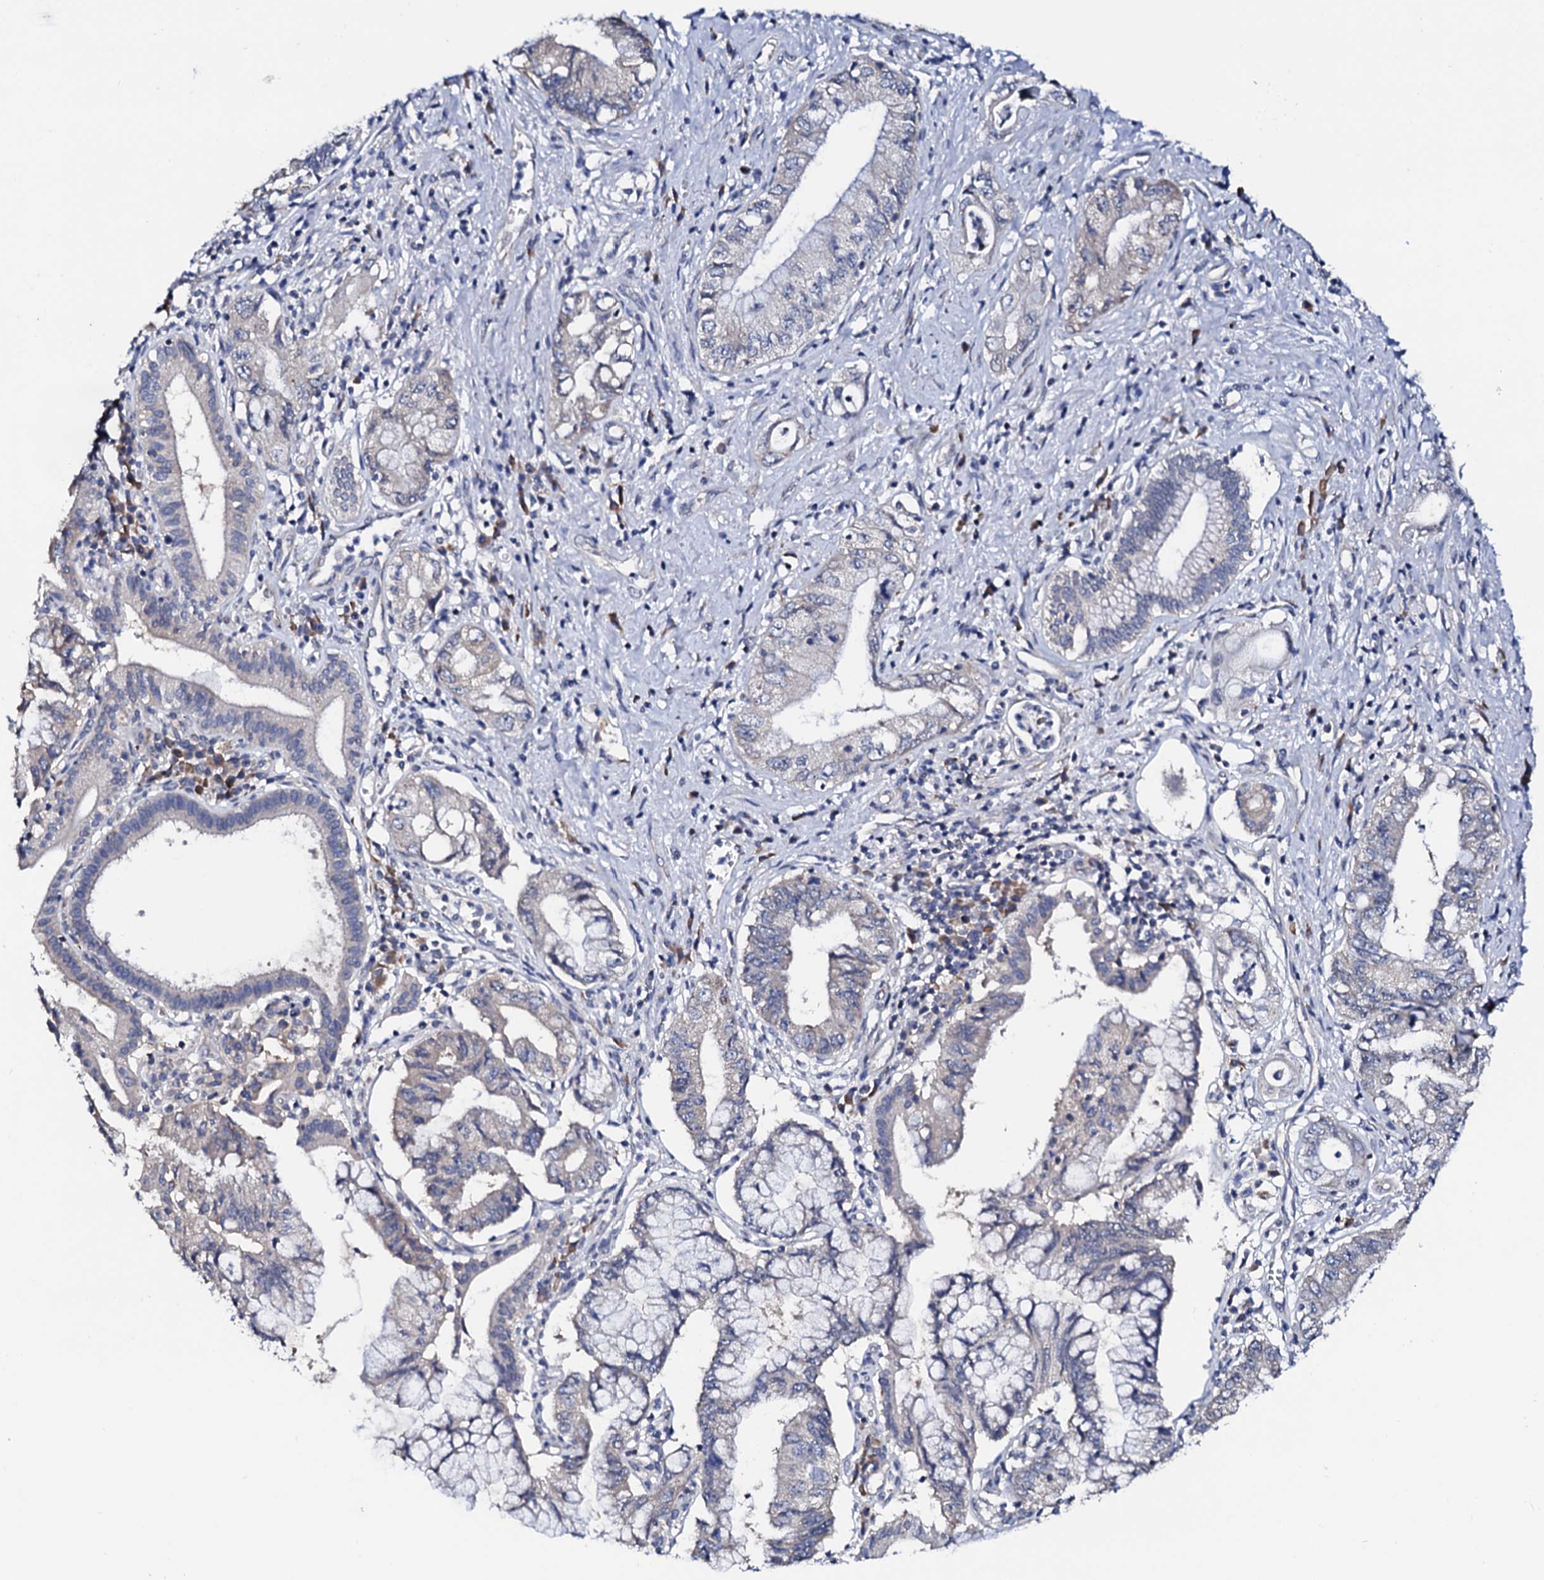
{"staining": {"intensity": "negative", "quantity": "none", "location": "none"}, "tissue": "pancreatic cancer", "cell_type": "Tumor cells", "image_type": "cancer", "snomed": [{"axis": "morphology", "description": "Adenocarcinoma, NOS"}, {"axis": "topography", "description": "Pancreas"}], "caption": "Immunohistochemistry (IHC) of human adenocarcinoma (pancreatic) shows no positivity in tumor cells.", "gene": "NUP58", "patient": {"sex": "female", "age": 73}}